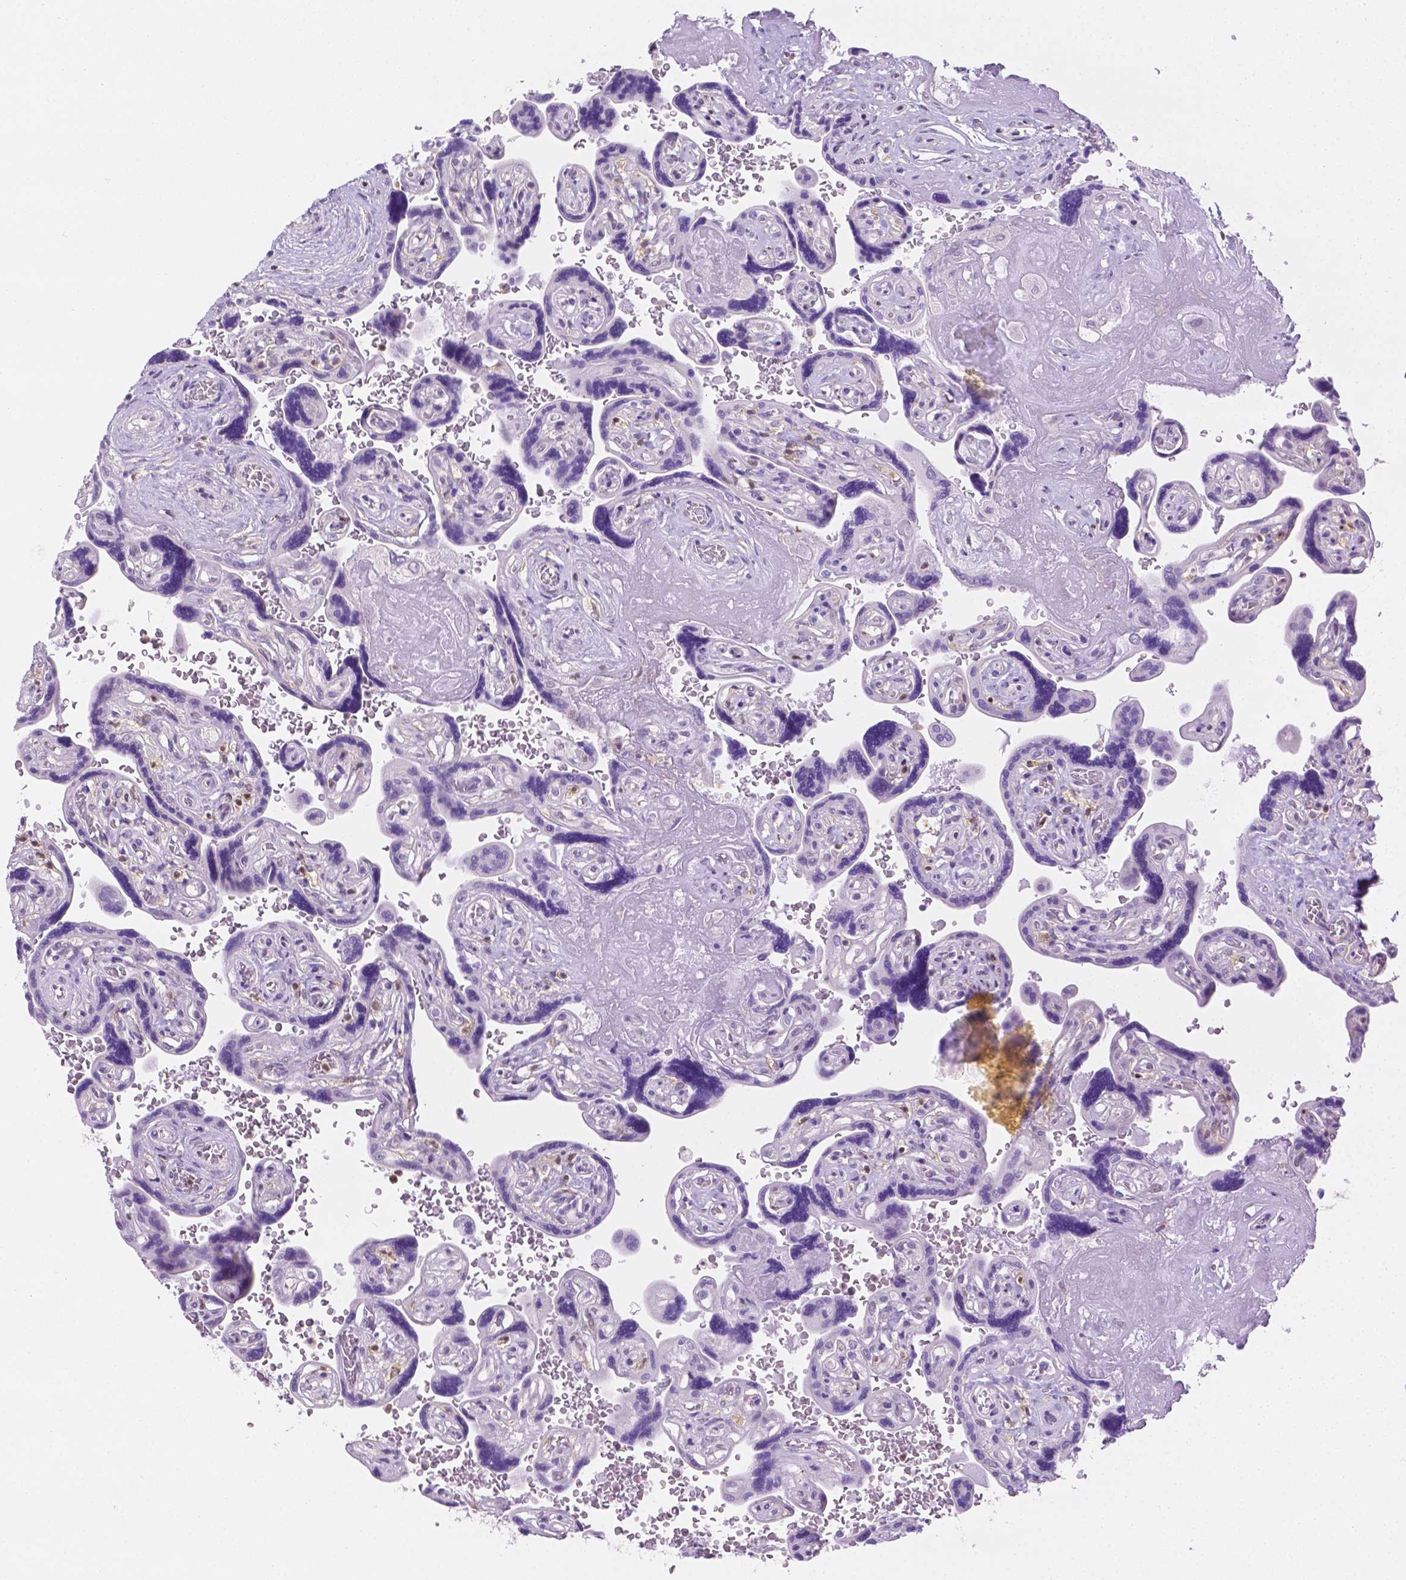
{"staining": {"intensity": "weak", "quantity": "<25%", "location": "nuclear"}, "tissue": "placenta", "cell_type": "Decidual cells", "image_type": "normal", "snomed": [{"axis": "morphology", "description": "Normal tissue, NOS"}, {"axis": "topography", "description": "Placenta"}], "caption": "Immunohistochemistry micrograph of unremarkable human placenta stained for a protein (brown), which reveals no positivity in decidual cells.", "gene": "SGTB", "patient": {"sex": "female", "age": 32}}